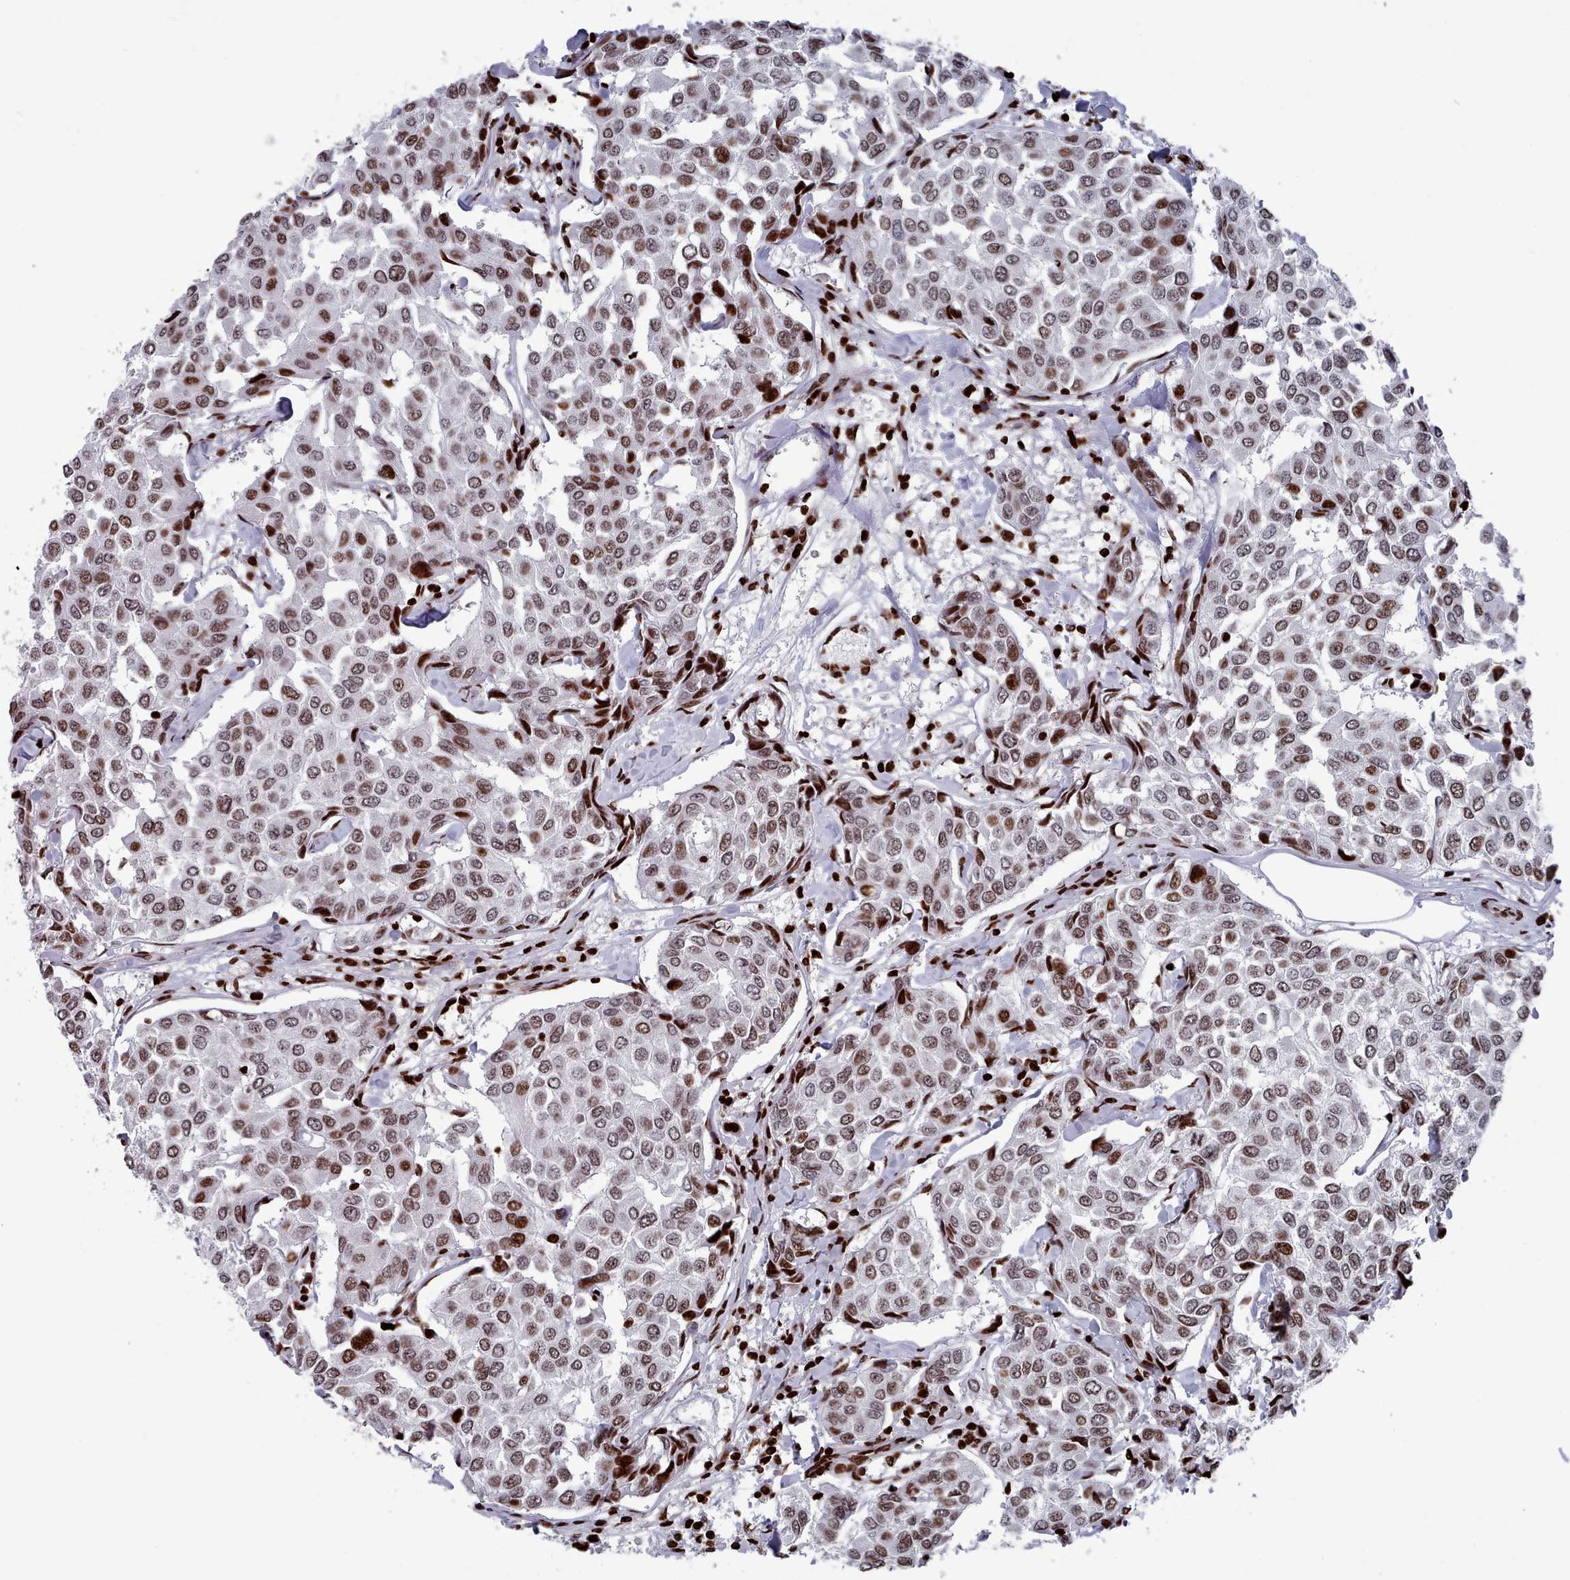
{"staining": {"intensity": "moderate", "quantity": ">75%", "location": "nuclear"}, "tissue": "breast cancer", "cell_type": "Tumor cells", "image_type": "cancer", "snomed": [{"axis": "morphology", "description": "Duct carcinoma"}, {"axis": "topography", "description": "Breast"}], "caption": "Human breast invasive ductal carcinoma stained with a protein marker shows moderate staining in tumor cells.", "gene": "PCDHB12", "patient": {"sex": "female", "age": 55}}